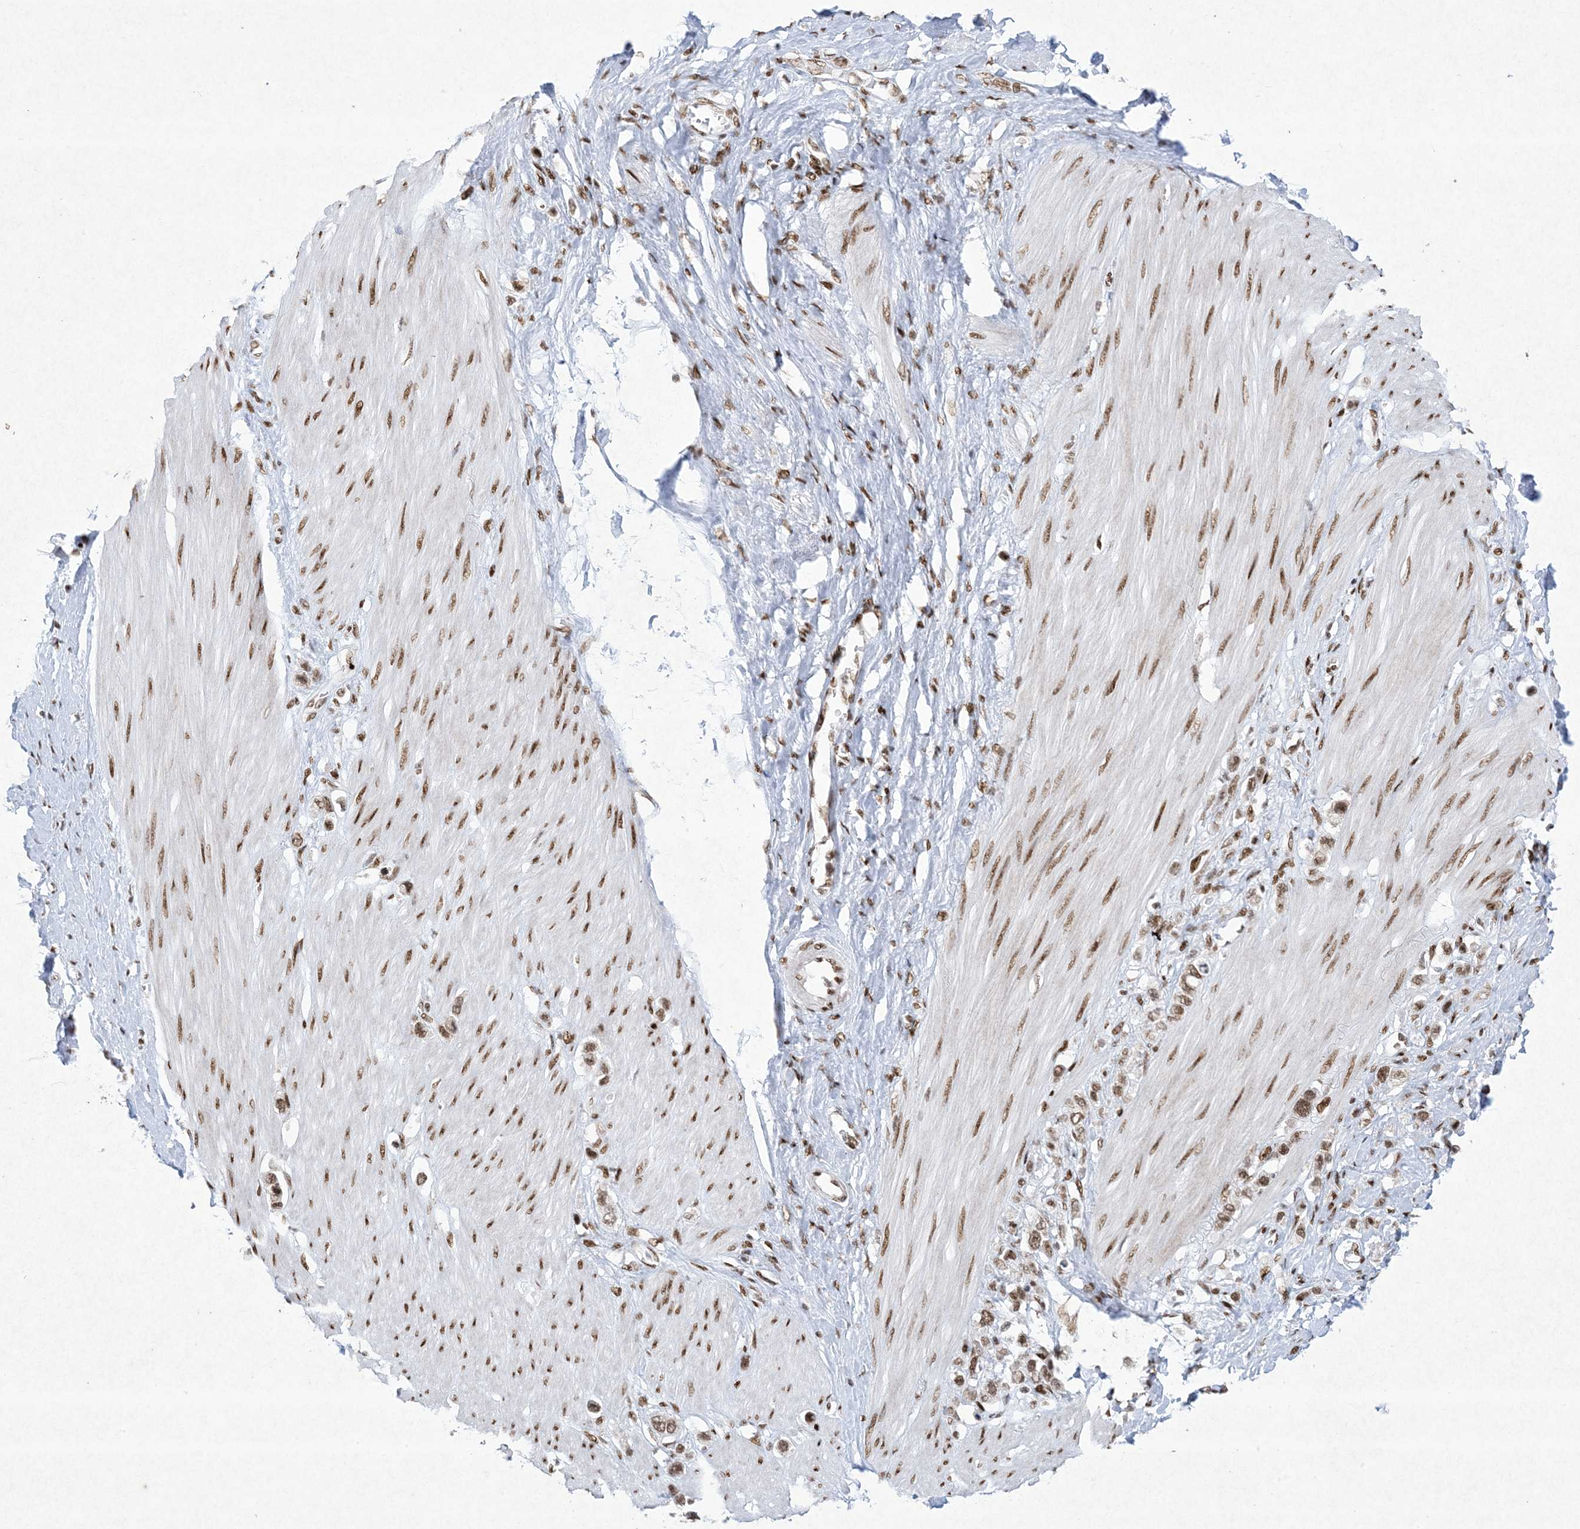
{"staining": {"intensity": "moderate", "quantity": ">75%", "location": "nuclear"}, "tissue": "stomach cancer", "cell_type": "Tumor cells", "image_type": "cancer", "snomed": [{"axis": "morphology", "description": "Adenocarcinoma, NOS"}, {"axis": "topography", "description": "Stomach"}], "caption": "Immunohistochemistry staining of stomach cancer, which exhibits medium levels of moderate nuclear positivity in about >75% of tumor cells indicating moderate nuclear protein positivity. The staining was performed using DAB (brown) for protein detection and nuclei were counterstained in hematoxylin (blue).", "gene": "PKNOX2", "patient": {"sex": "female", "age": 65}}